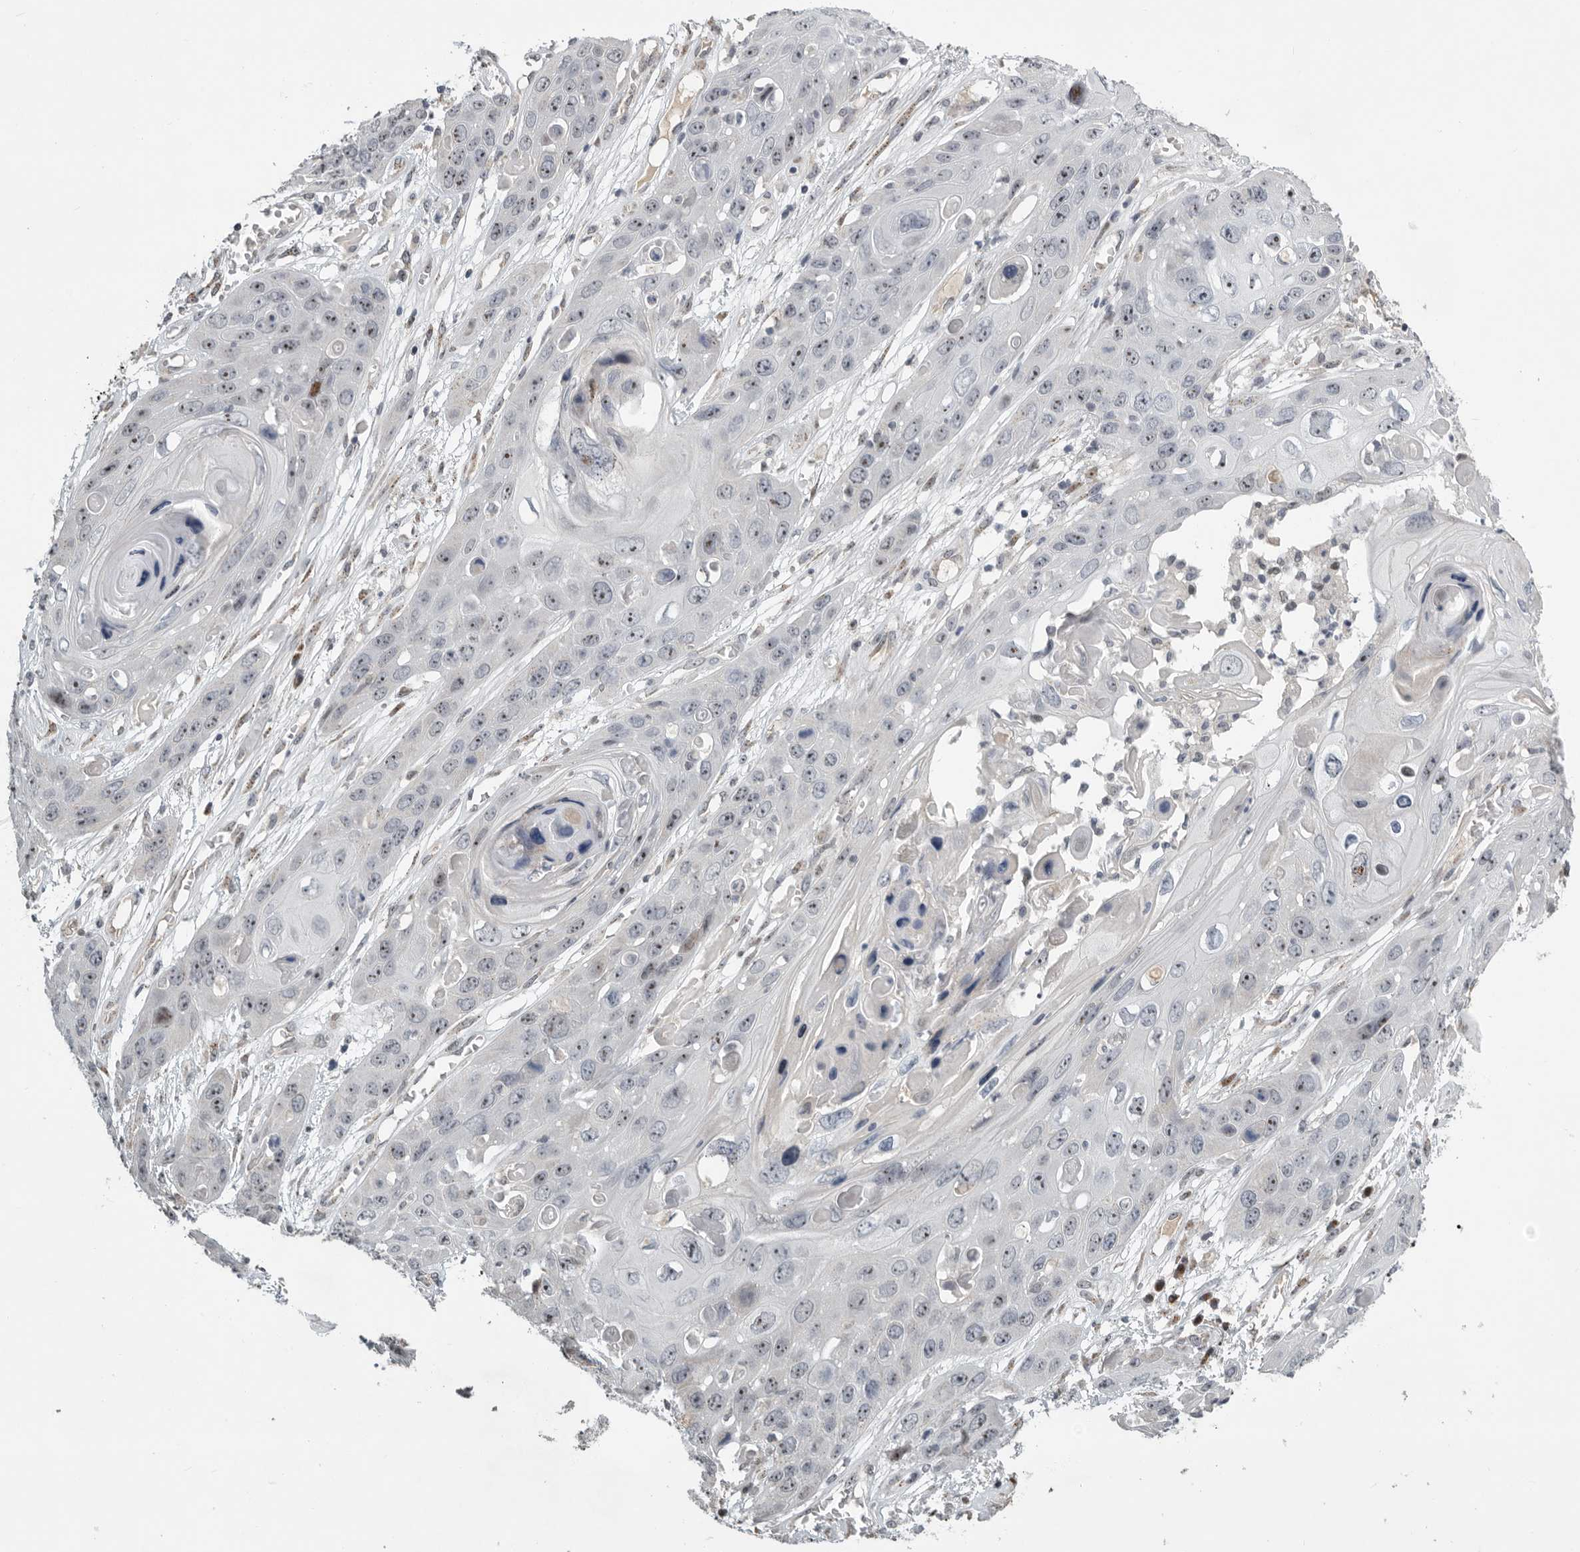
{"staining": {"intensity": "moderate", "quantity": "25%-75%", "location": "nuclear"}, "tissue": "skin cancer", "cell_type": "Tumor cells", "image_type": "cancer", "snomed": [{"axis": "morphology", "description": "Squamous cell carcinoma, NOS"}, {"axis": "topography", "description": "Skin"}], "caption": "Skin cancer stained with DAB IHC reveals medium levels of moderate nuclear positivity in approximately 25%-75% of tumor cells. (DAB IHC with brightfield microscopy, high magnification).", "gene": "PCMTD1", "patient": {"sex": "male", "age": 55}}